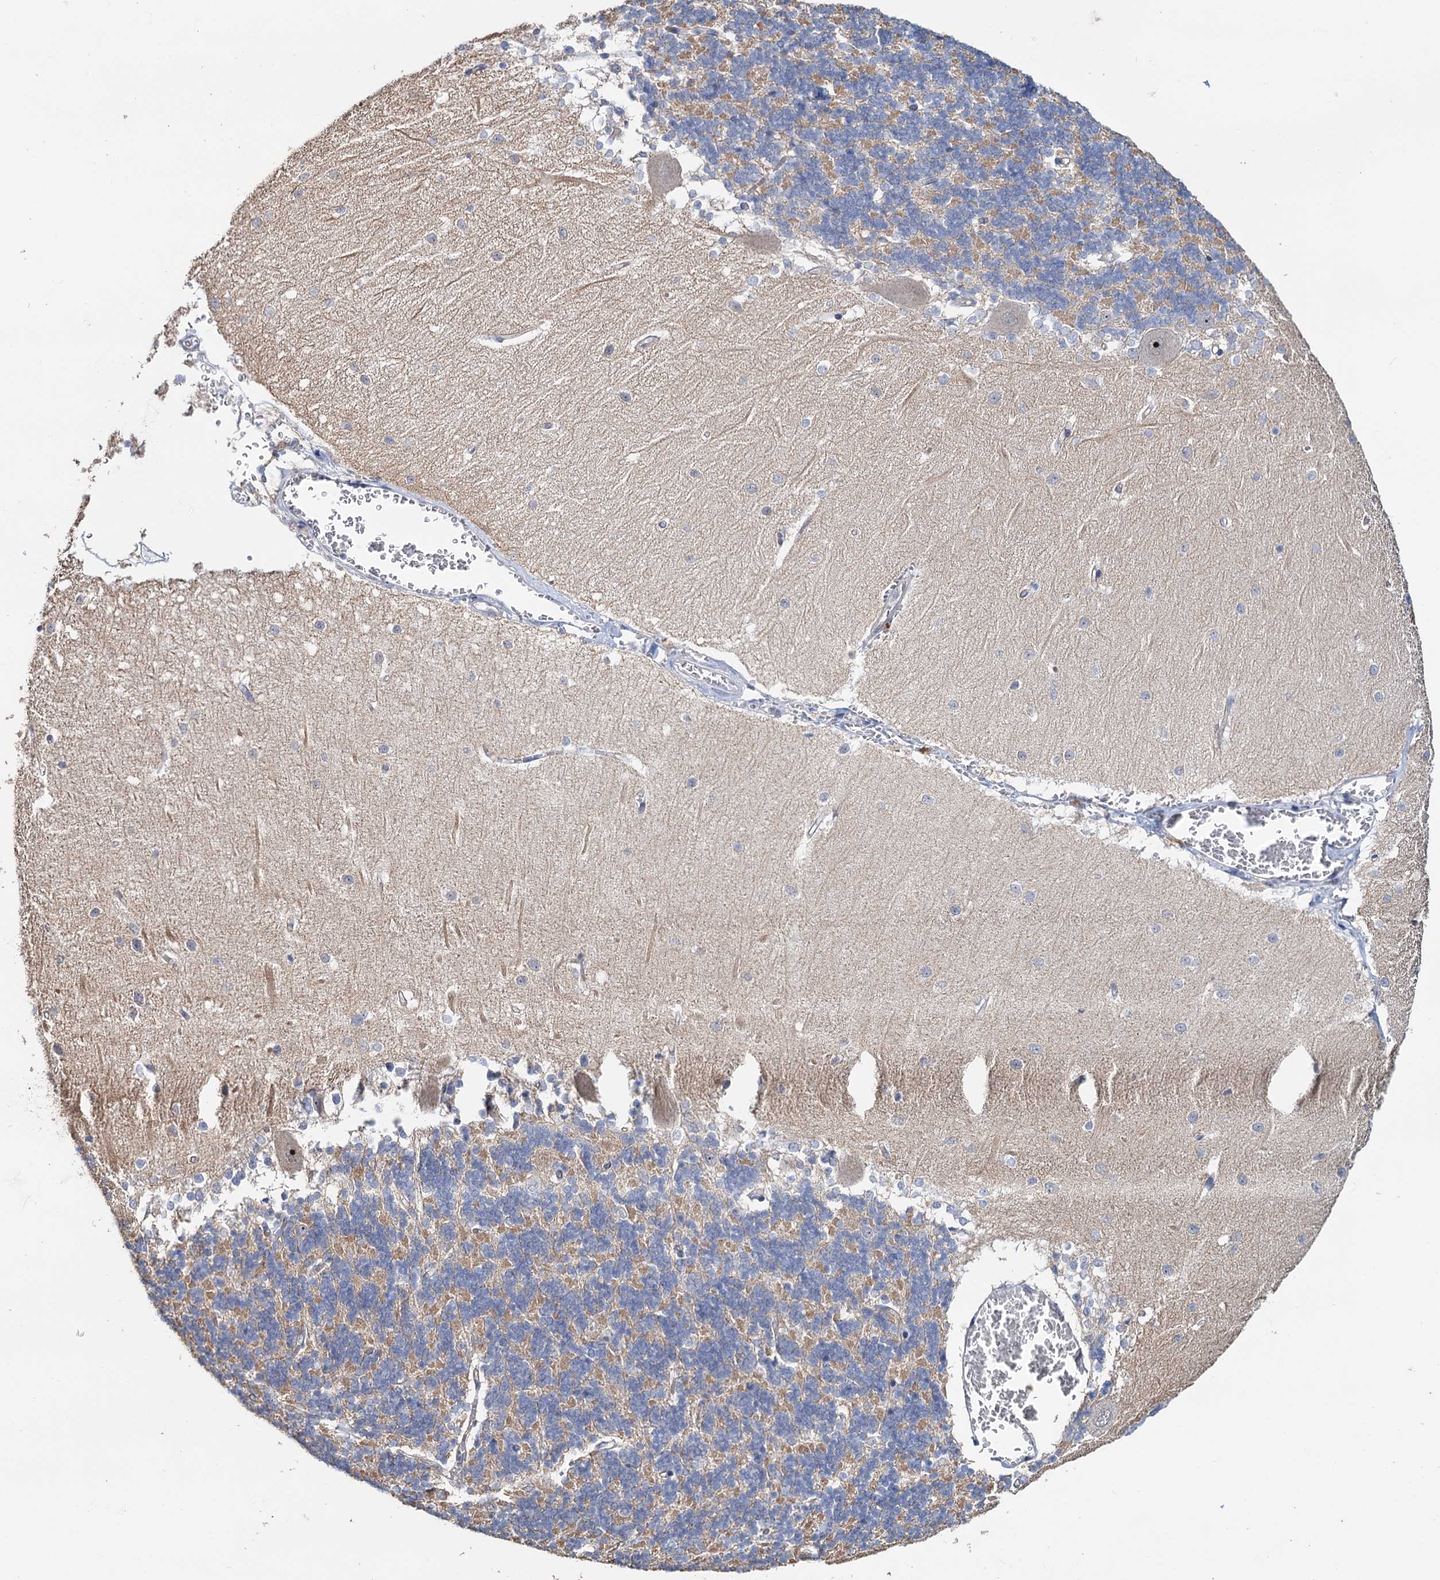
{"staining": {"intensity": "negative", "quantity": "none", "location": "none"}, "tissue": "cerebellum", "cell_type": "Cells in granular layer", "image_type": "normal", "snomed": [{"axis": "morphology", "description": "Normal tissue, NOS"}, {"axis": "topography", "description": "Cerebellum"}], "caption": "Human cerebellum stained for a protein using IHC displays no staining in cells in granular layer.", "gene": "C2CD3", "patient": {"sex": "male", "age": 37}}